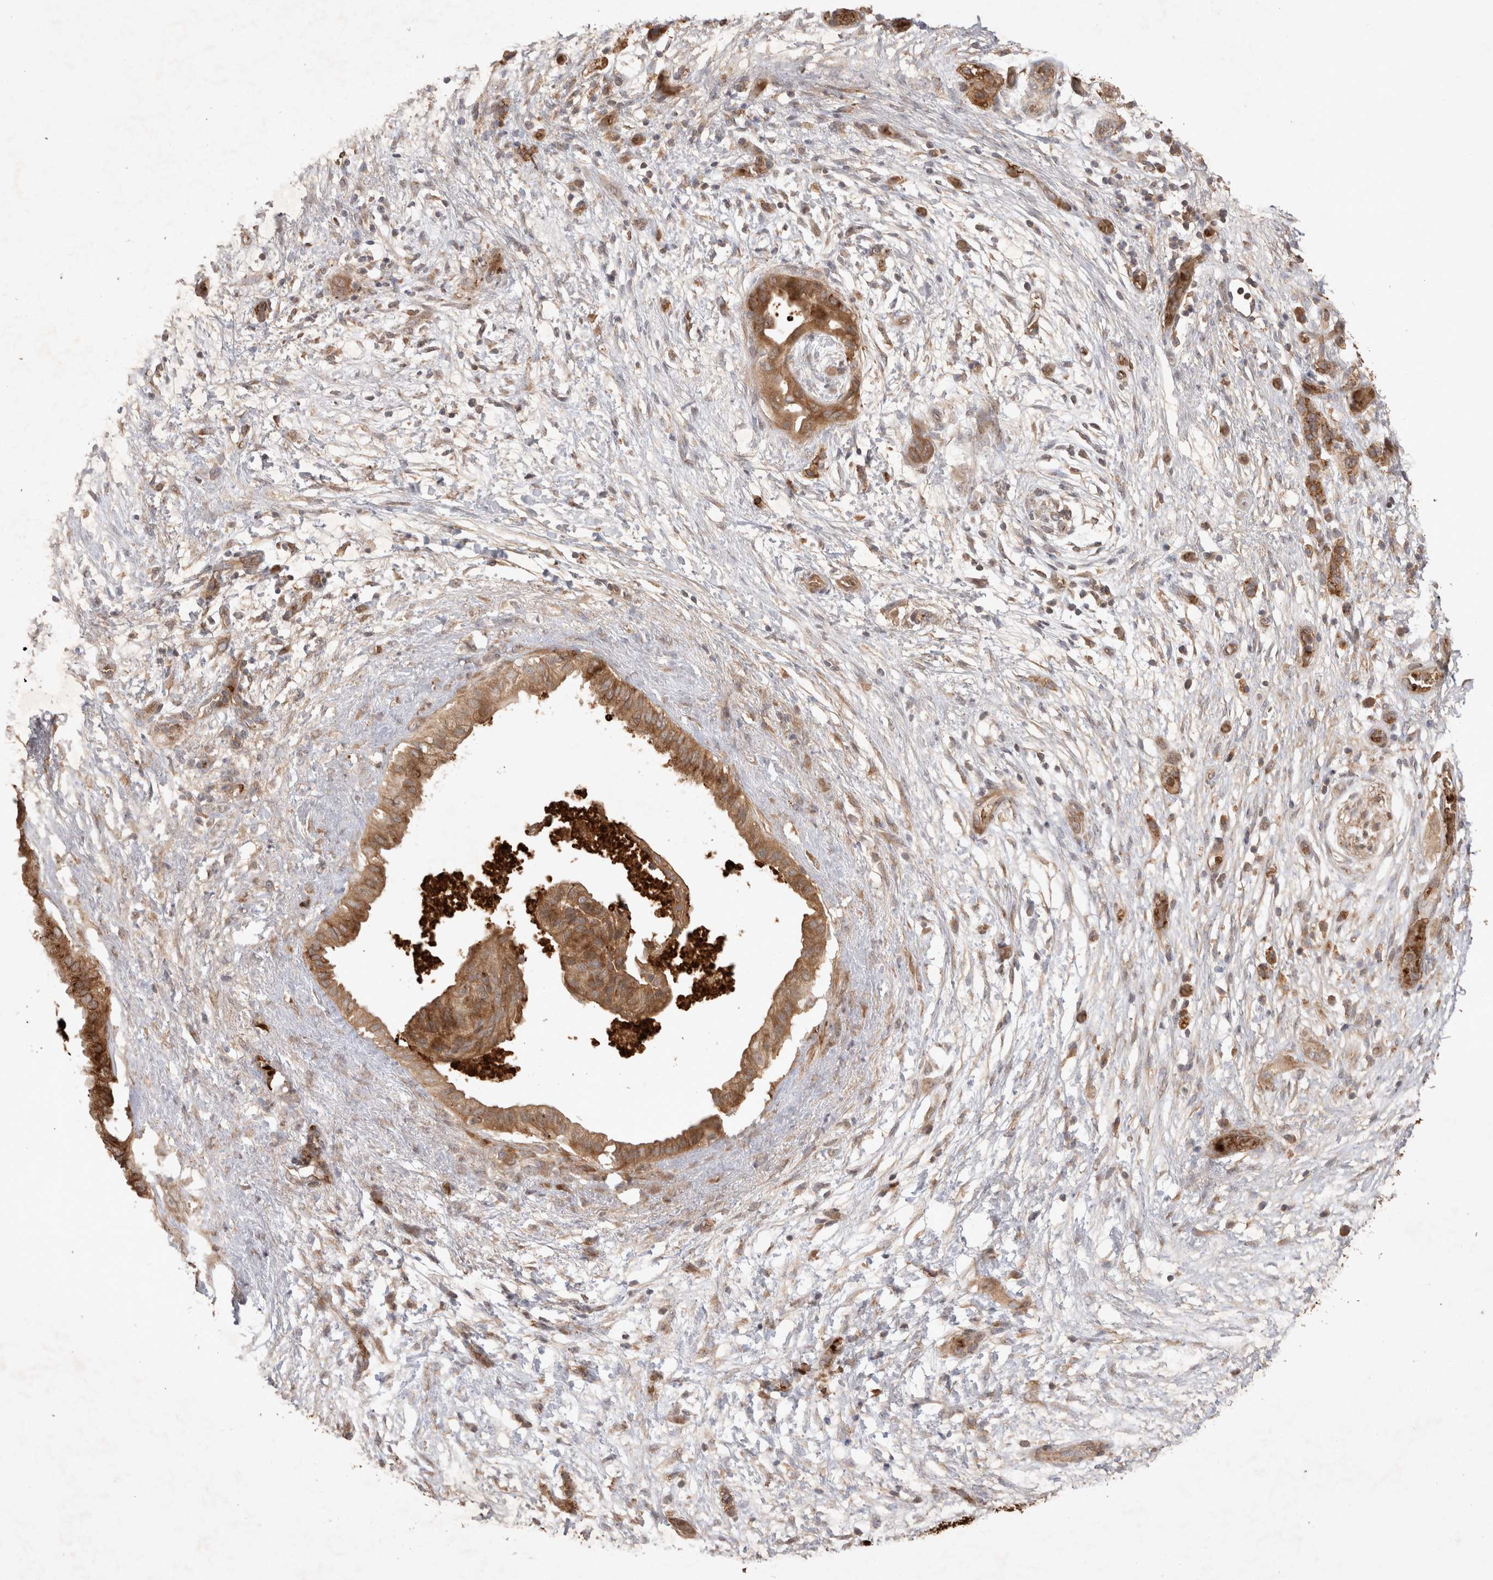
{"staining": {"intensity": "moderate", "quantity": ">75%", "location": "cytoplasmic/membranous"}, "tissue": "pancreatic cancer", "cell_type": "Tumor cells", "image_type": "cancer", "snomed": [{"axis": "morphology", "description": "Adenocarcinoma, NOS"}, {"axis": "topography", "description": "Pancreas"}], "caption": "Protein expression by immunohistochemistry shows moderate cytoplasmic/membranous positivity in about >75% of tumor cells in pancreatic cancer.", "gene": "FAM221A", "patient": {"sex": "female", "age": 78}}